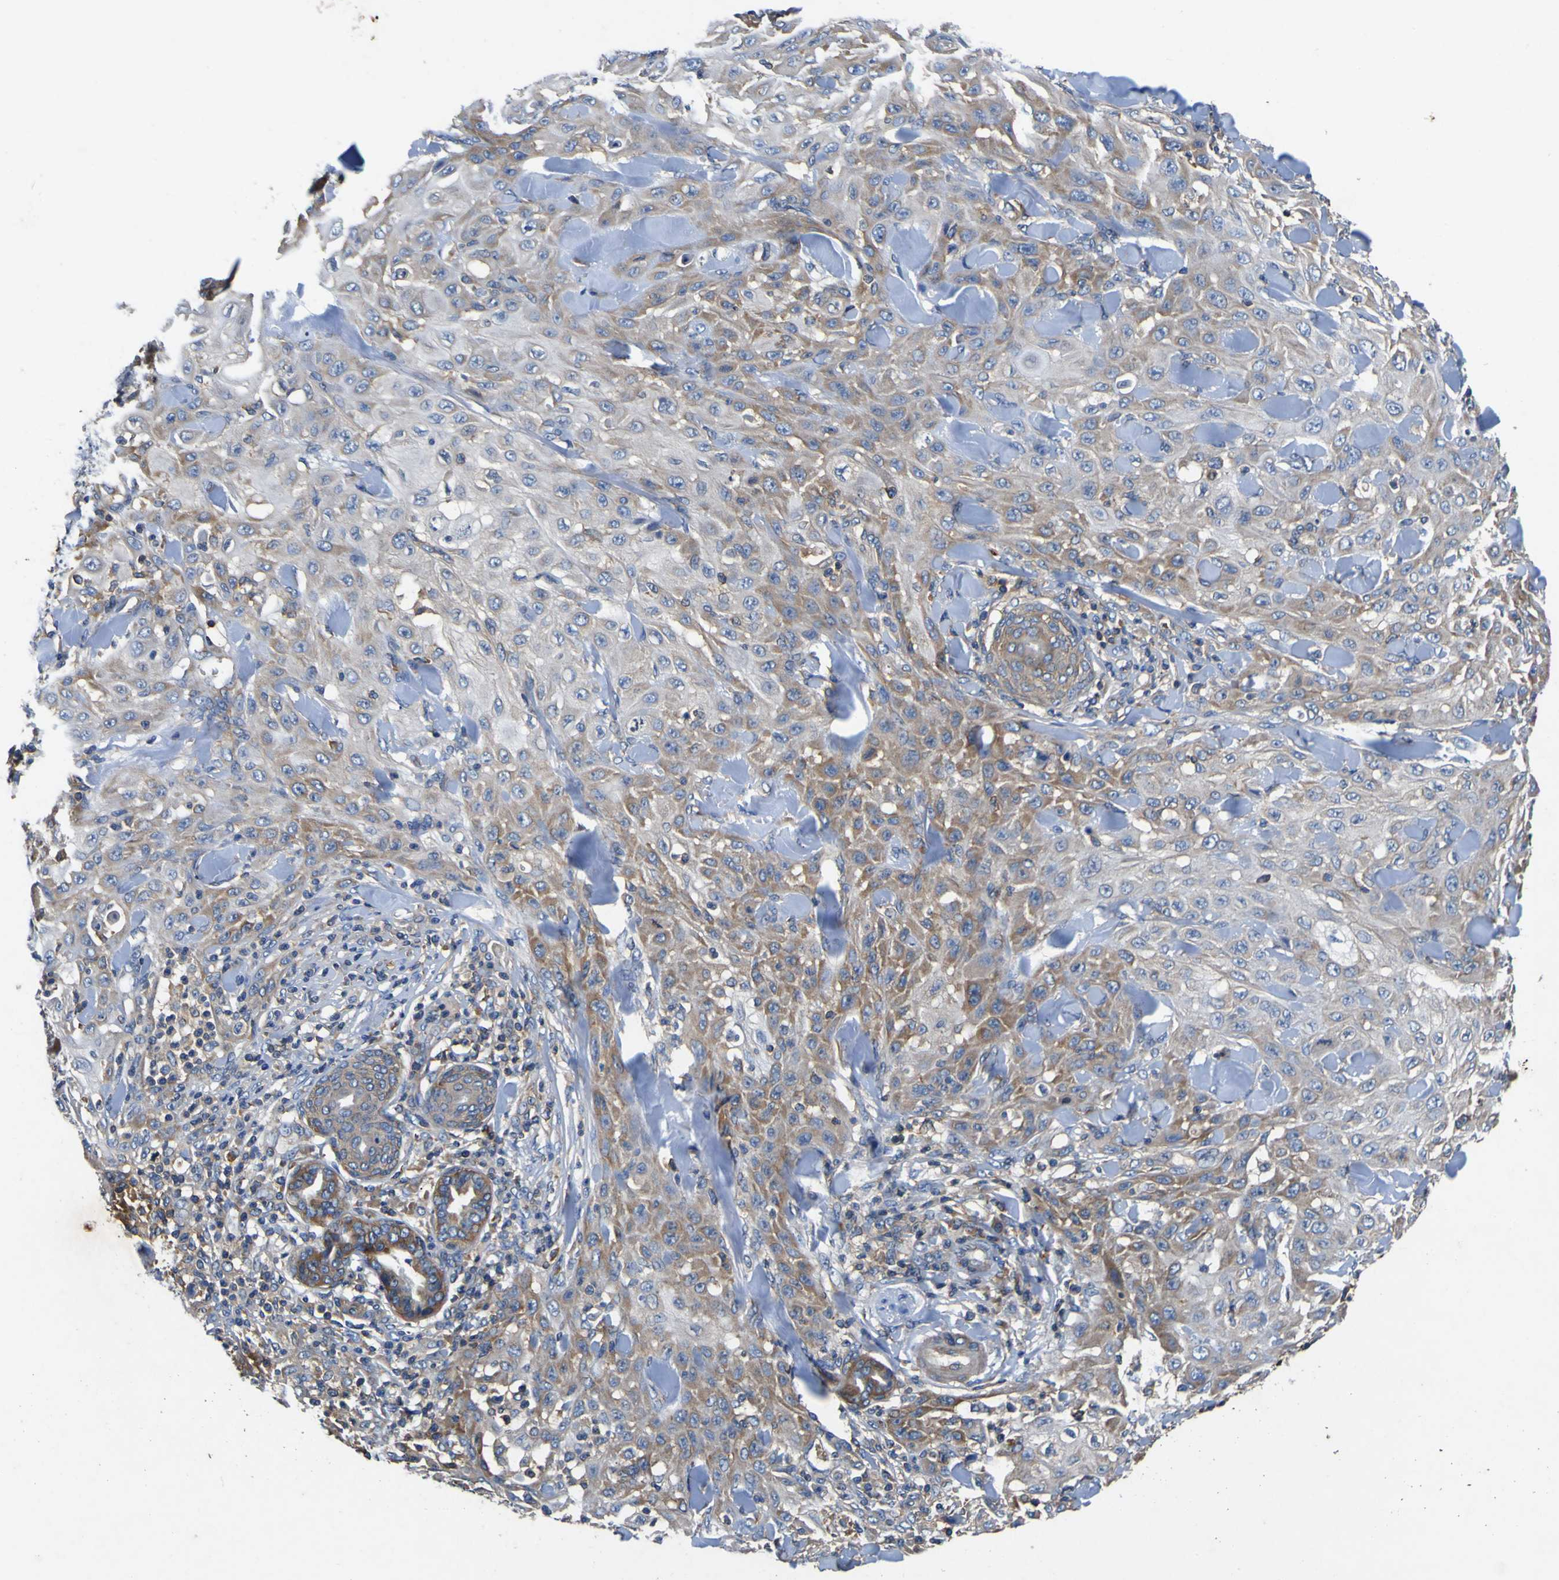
{"staining": {"intensity": "moderate", "quantity": ">75%", "location": "cytoplasmic/membranous"}, "tissue": "skin cancer", "cell_type": "Tumor cells", "image_type": "cancer", "snomed": [{"axis": "morphology", "description": "Squamous cell carcinoma, NOS"}, {"axis": "topography", "description": "Skin"}], "caption": "Protein expression analysis of human skin squamous cell carcinoma reveals moderate cytoplasmic/membranous staining in approximately >75% of tumor cells.", "gene": "CNR2", "patient": {"sex": "male", "age": 24}}